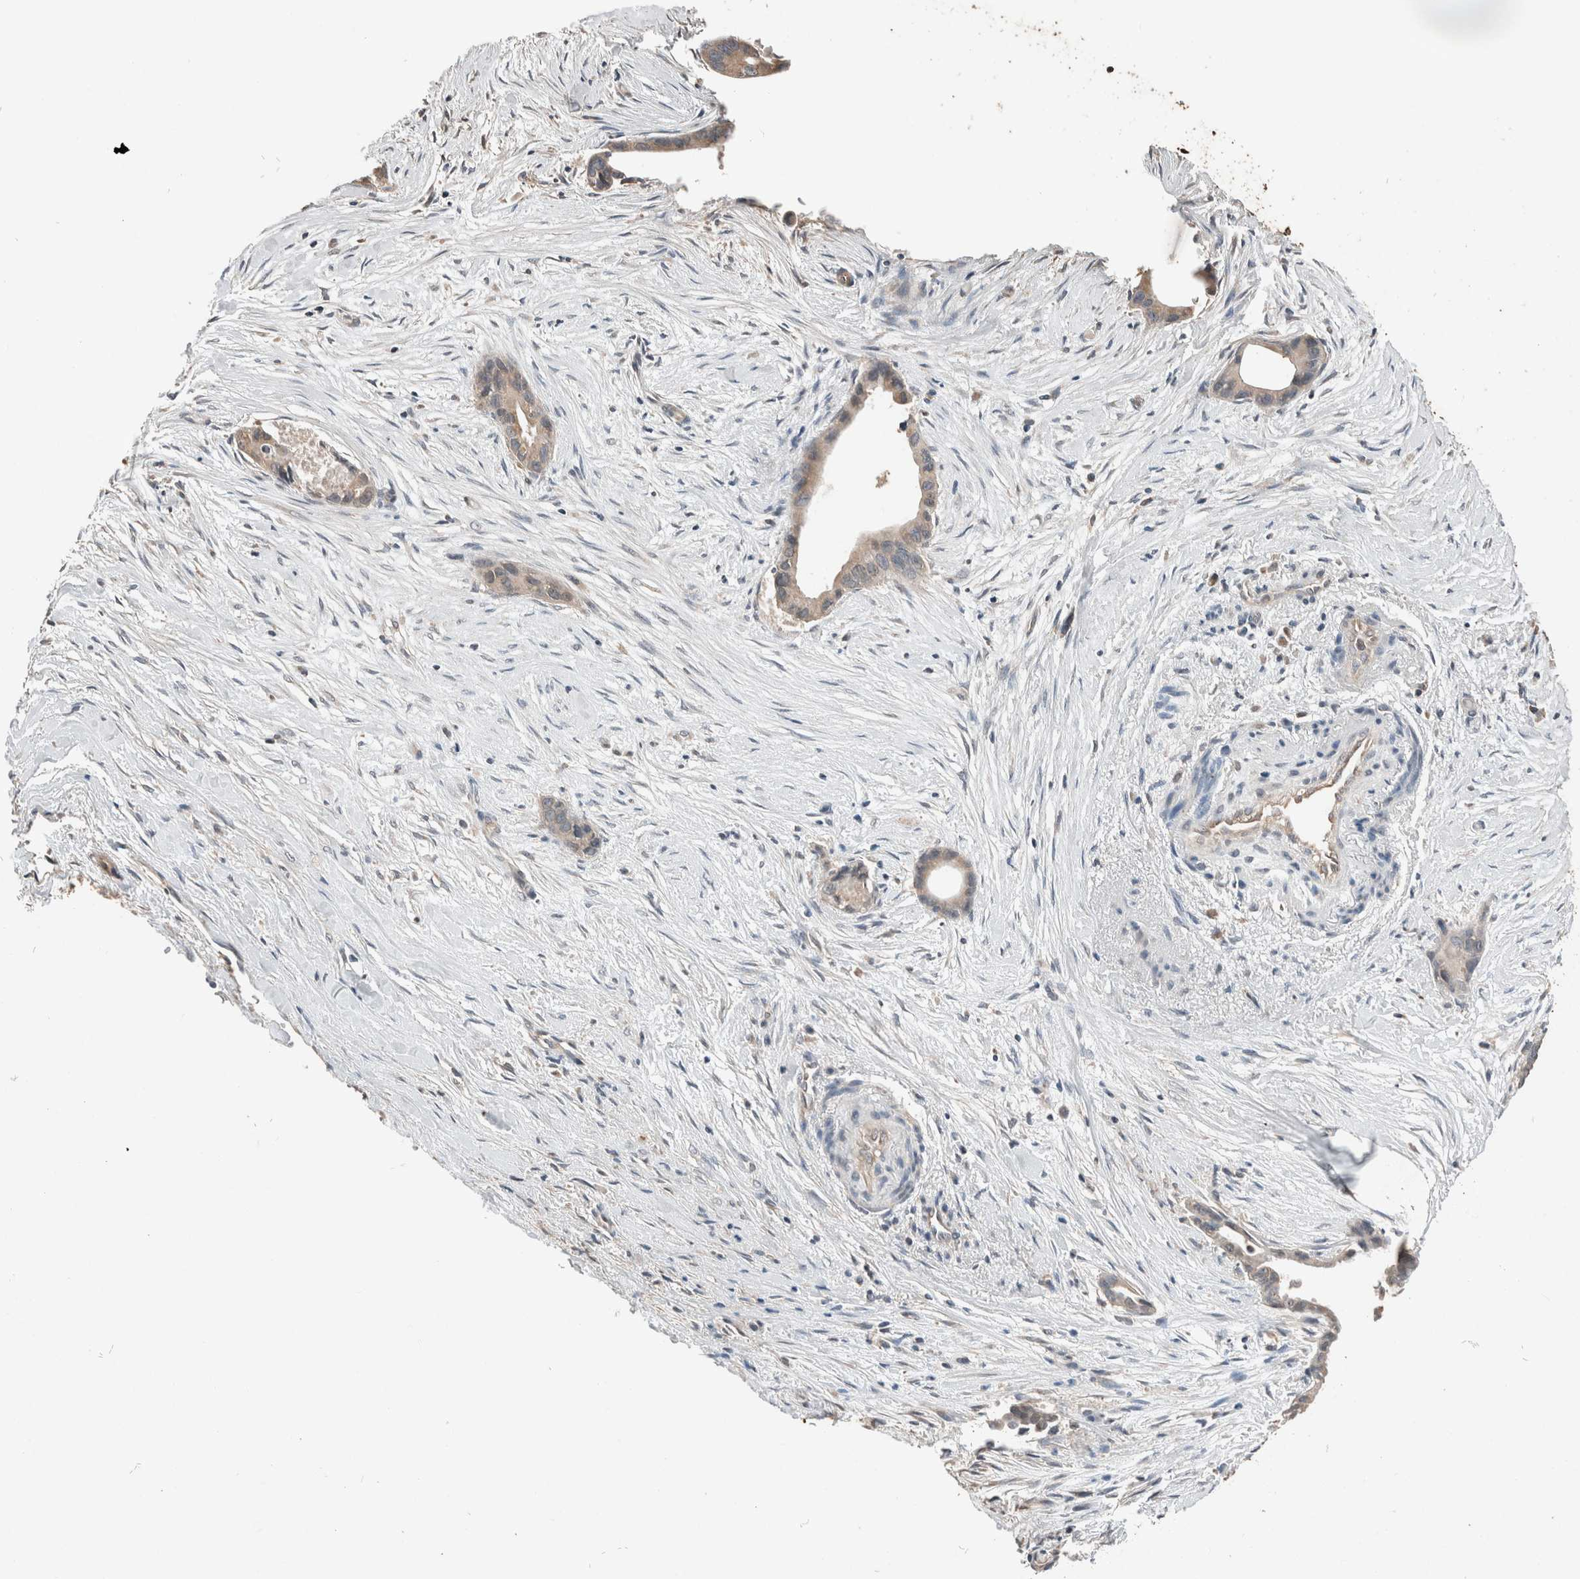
{"staining": {"intensity": "weak", "quantity": "<25%", "location": "cytoplasmic/membranous"}, "tissue": "liver cancer", "cell_type": "Tumor cells", "image_type": "cancer", "snomed": [{"axis": "morphology", "description": "Cholangiocarcinoma"}, {"axis": "topography", "description": "Liver"}], "caption": "The immunohistochemistry (IHC) micrograph has no significant expression in tumor cells of liver cholangiocarcinoma tissue.", "gene": "ERAP2", "patient": {"sex": "female", "age": 55}}